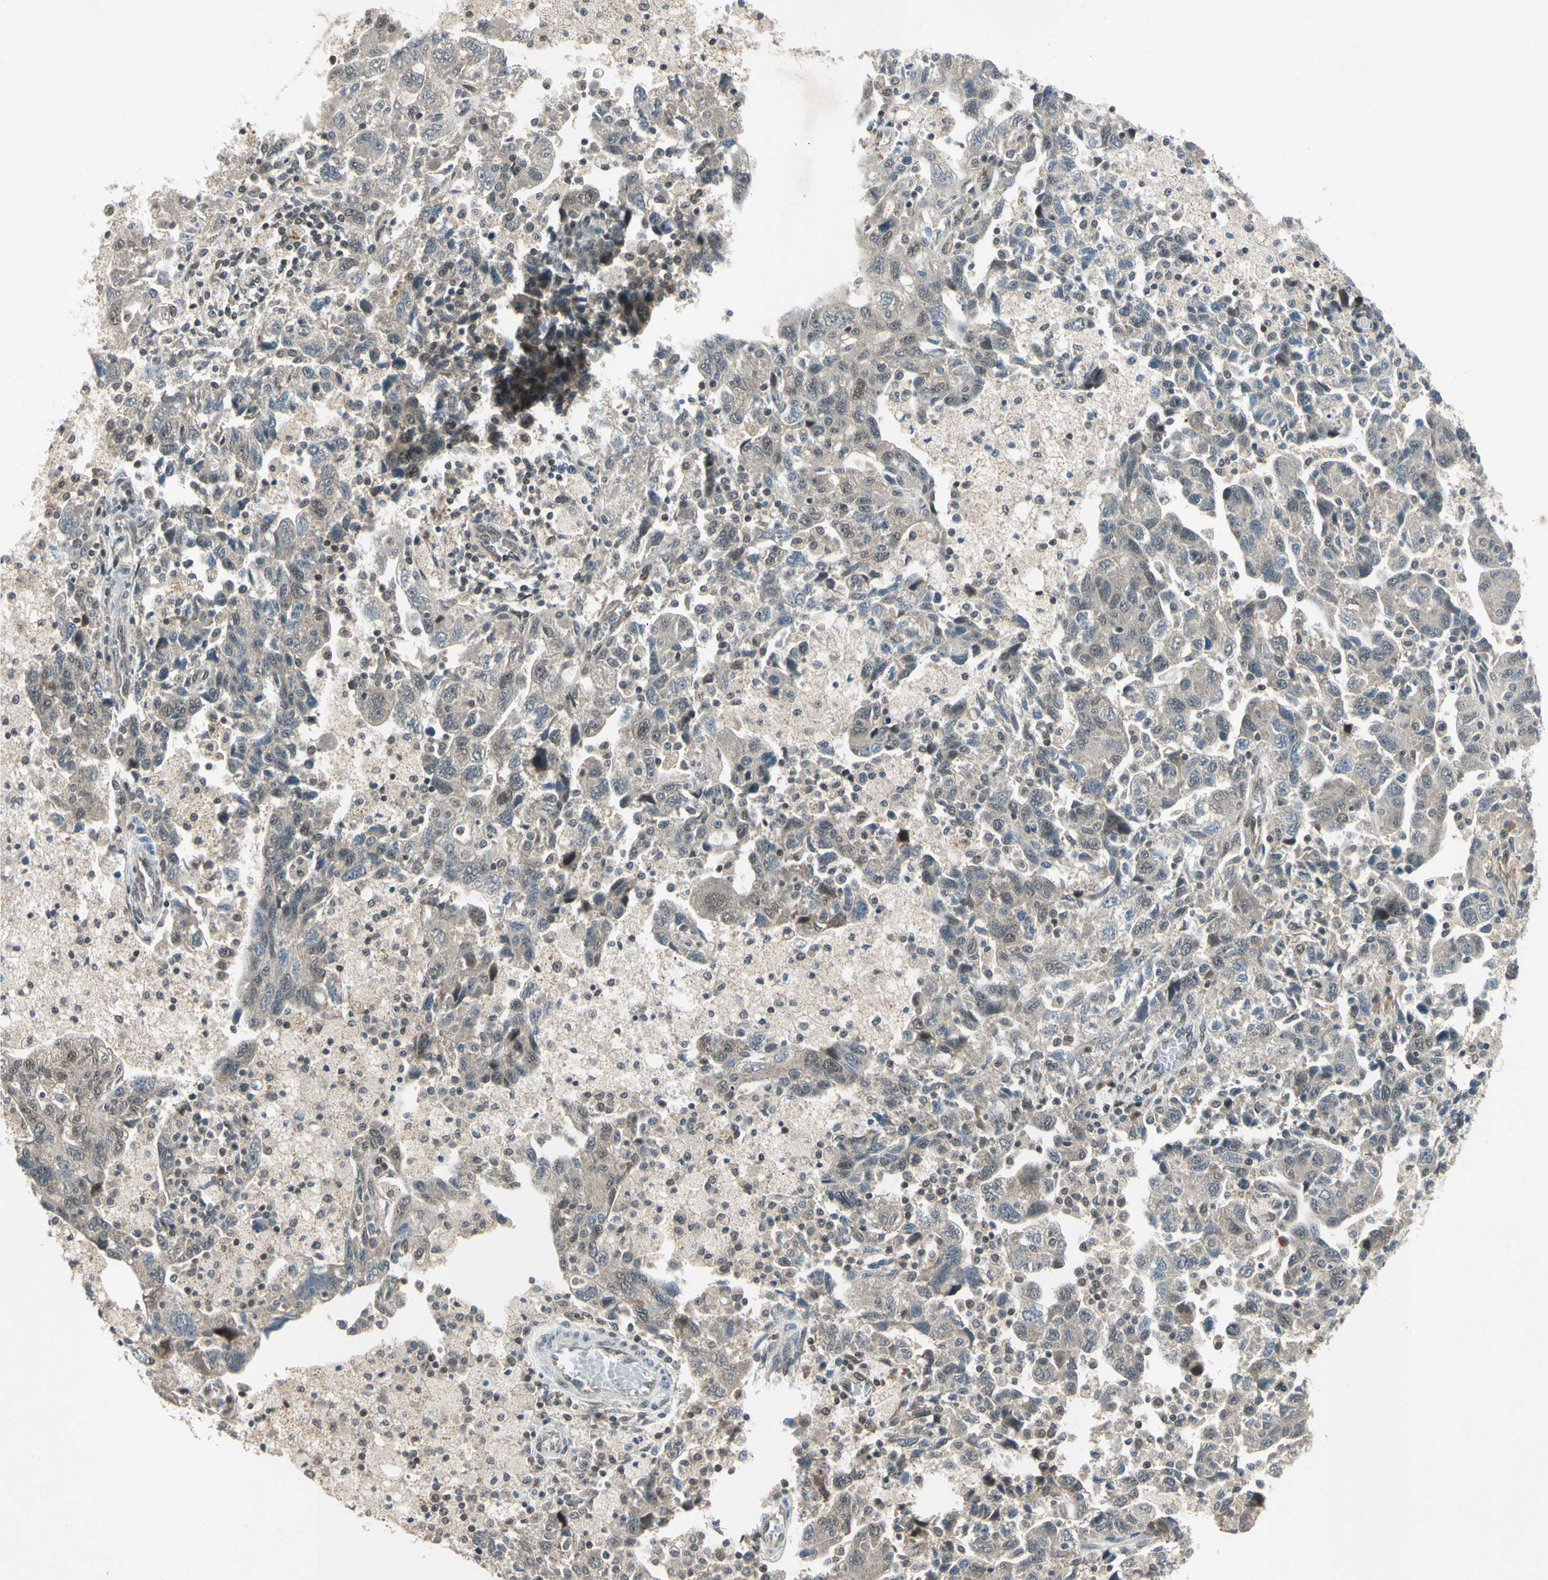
{"staining": {"intensity": "weak", "quantity": ">75%", "location": "cytoplasmic/membranous"}, "tissue": "ovarian cancer", "cell_type": "Tumor cells", "image_type": "cancer", "snomed": [{"axis": "morphology", "description": "Carcinoma, NOS"}, {"axis": "morphology", "description": "Cystadenocarcinoma, serous, NOS"}, {"axis": "topography", "description": "Ovary"}], "caption": "Carcinoma (ovarian) stained for a protein reveals weak cytoplasmic/membranous positivity in tumor cells. (DAB (3,3'-diaminobenzidine) IHC, brown staining for protein, blue staining for nuclei).", "gene": "PSMD5", "patient": {"sex": "female", "age": 69}}